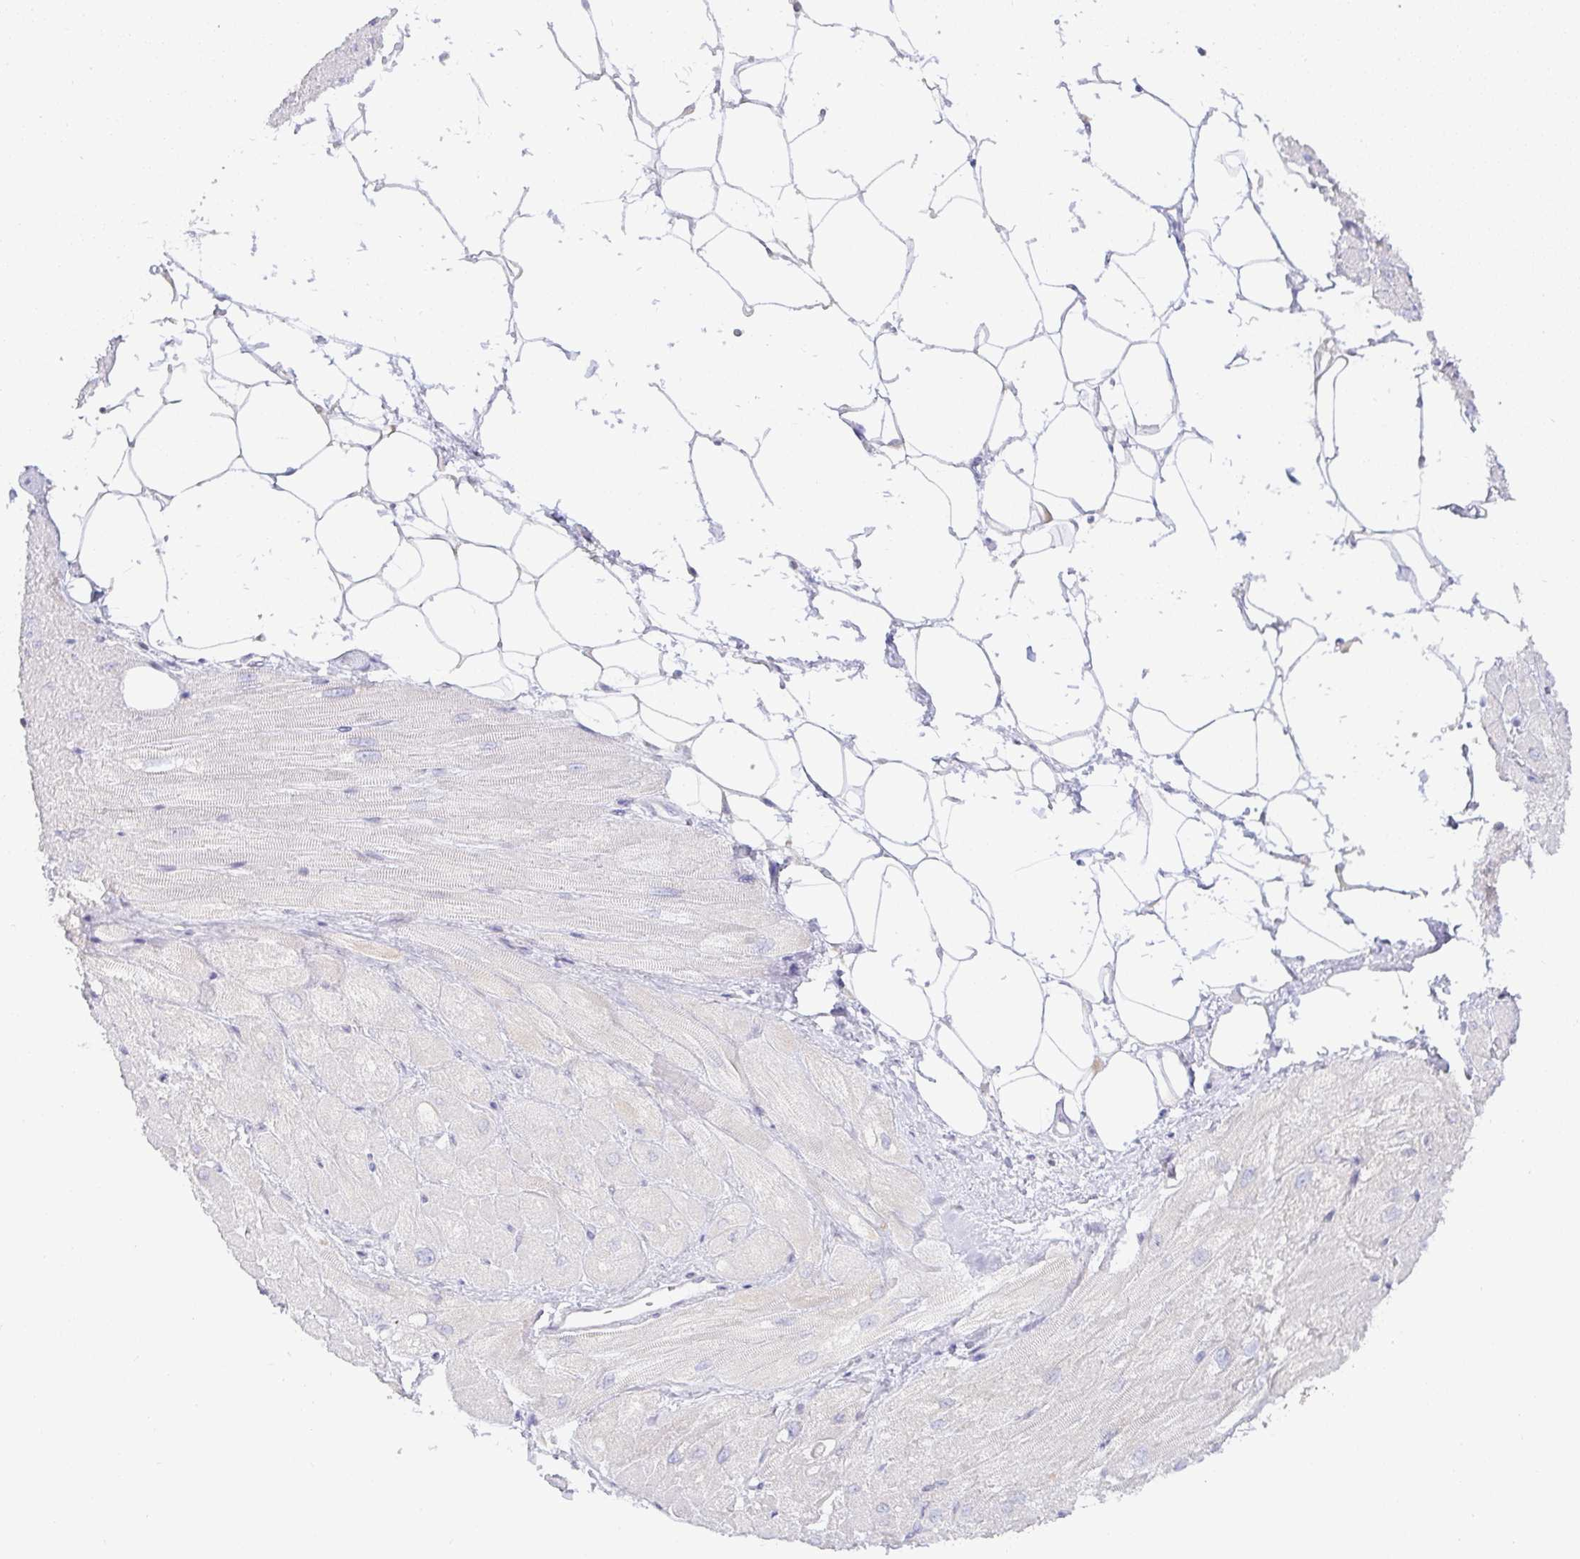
{"staining": {"intensity": "negative", "quantity": "none", "location": "none"}, "tissue": "heart muscle", "cell_type": "Cardiomyocytes", "image_type": "normal", "snomed": [{"axis": "morphology", "description": "Normal tissue, NOS"}, {"axis": "topography", "description": "Heart"}], "caption": "Heart muscle stained for a protein using immunohistochemistry displays no staining cardiomyocytes.", "gene": "DERL2", "patient": {"sex": "male", "age": 62}}